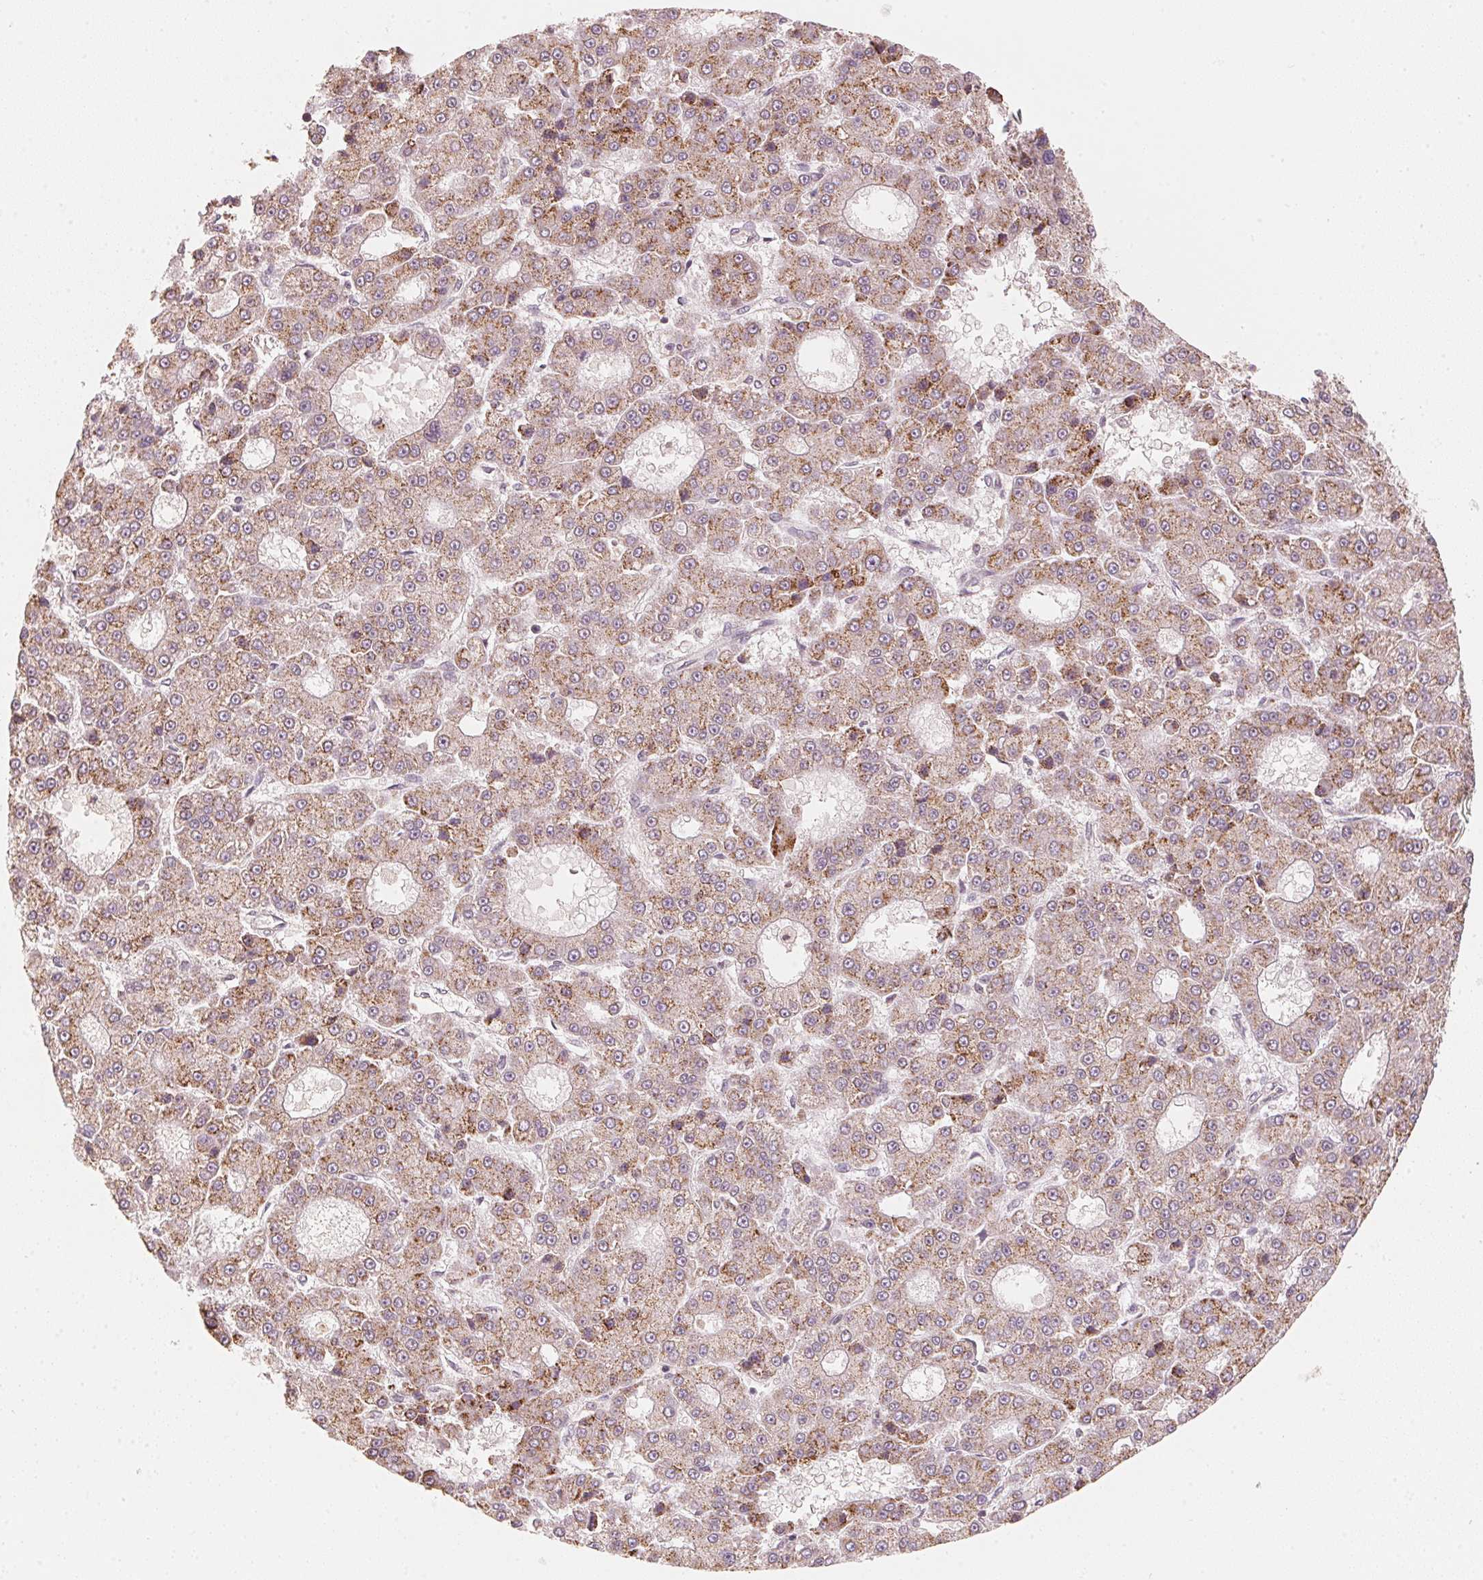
{"staining": {"intensity": "moderate", "quantity": ">75%", "location": "cytoplasmic/membranous"}, "tissue": "liver cancer", "cell_type": "Tumor cells", "image_type": "cancer", "snomed": [{"axis": "morphology", "description": "Carcinoma, Hepatocellular, NOS"}, {"axis": "topography", "description": "Liver"}], "caption": "The histopathology image demonstrates staining of liver hepatocellular carcinoma, revealing moderate cytoplasmic/membranous protein positivity (brown color) within tumor cells.", "gene": "C2orf73", "patient": {"sex": "male", "age": 70}}